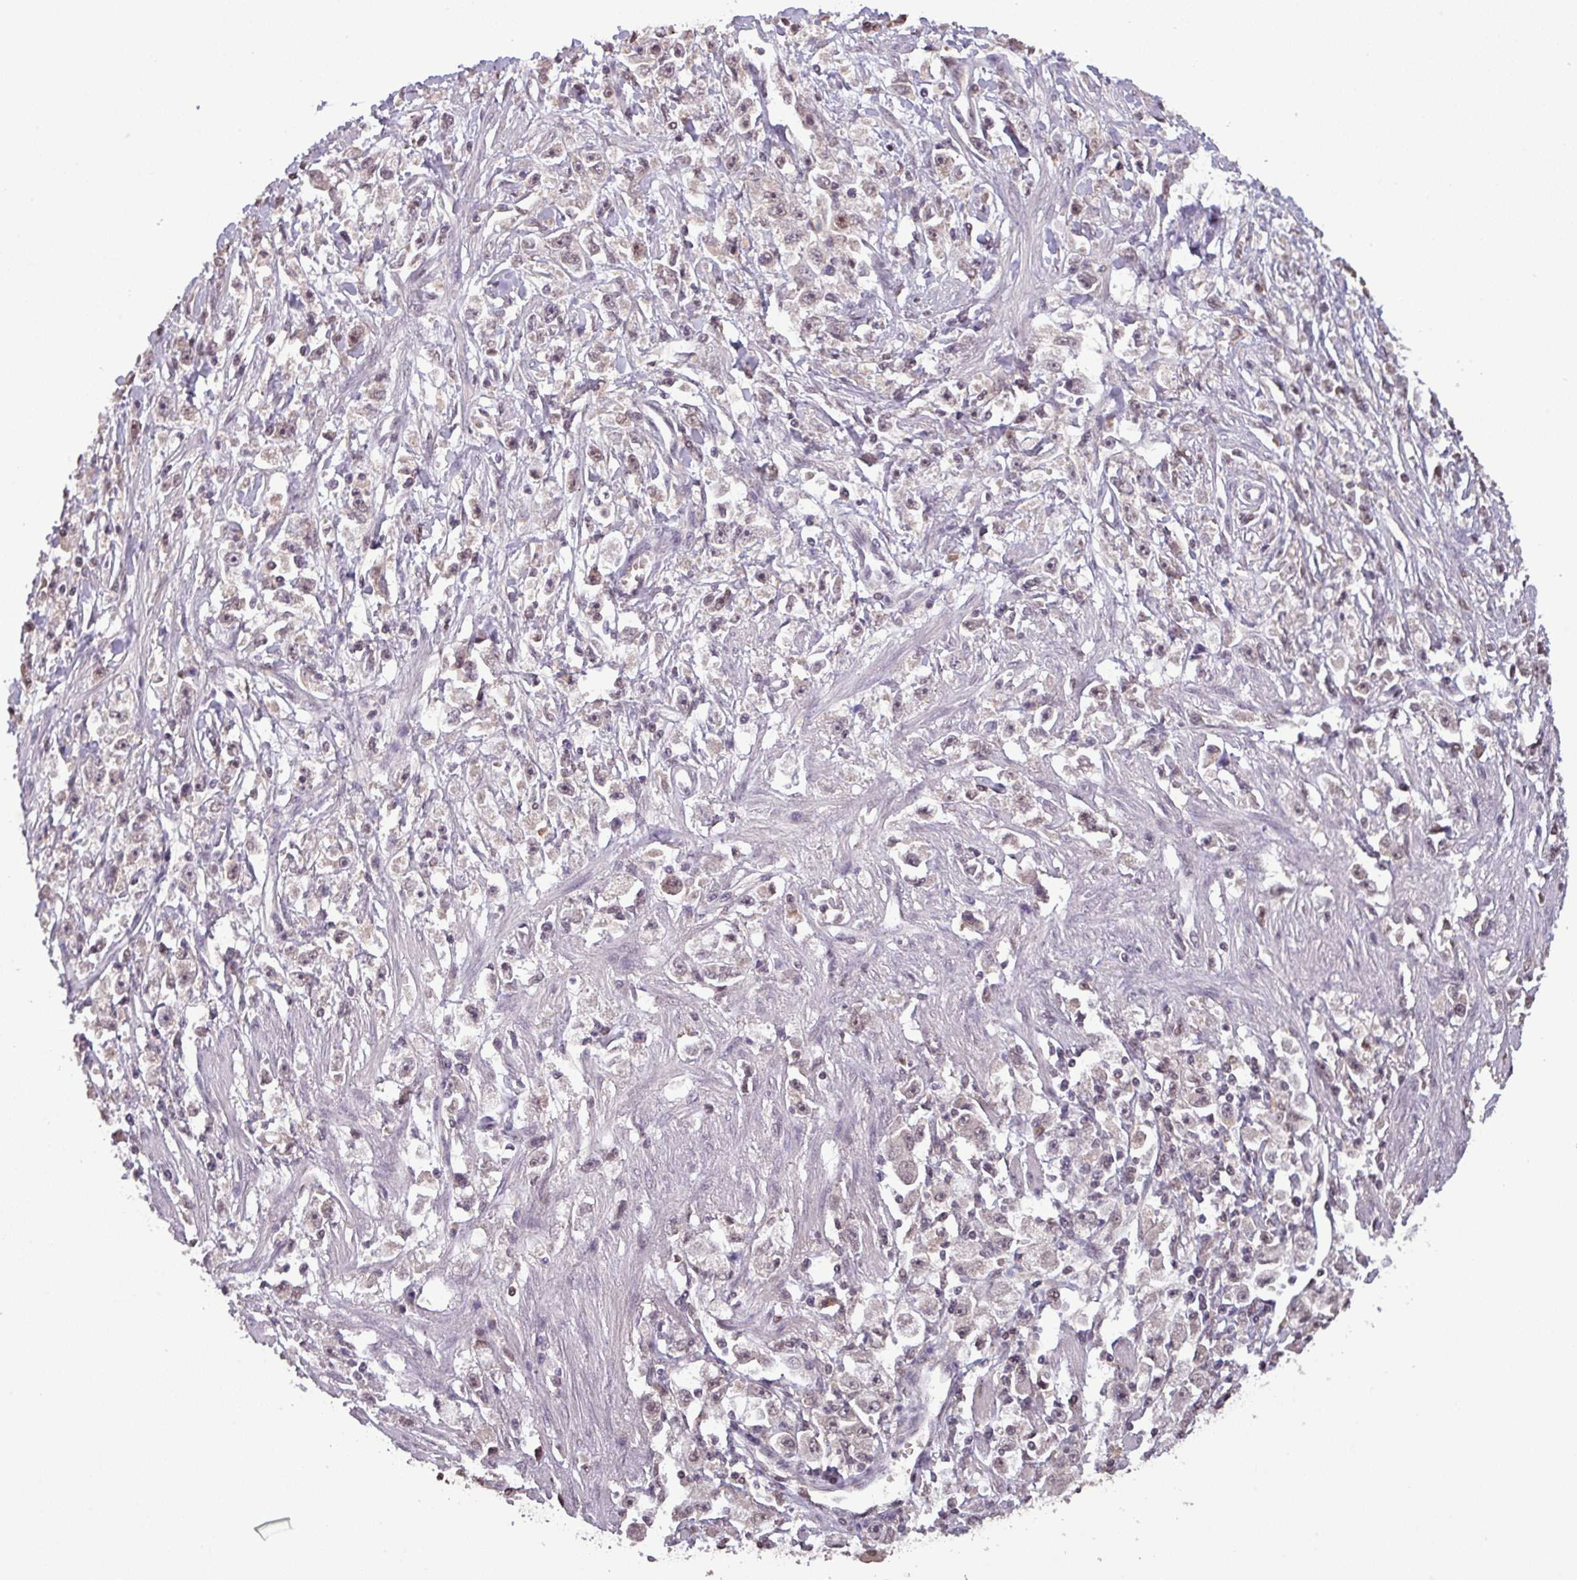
{"staining": {"intensity": "weak", "quantity": "<25%", "location": "nuclear"}, "tissue": "stomach cancer", "cell_type": "Tumor cells", "image_type": "cancer", "snomed": [{"axis": "morphology", "description": "Adenocarcinoma, NOS"}, {"axis": "topography", "description": "Stomach"}], "caption": "Tumor cells are negative for protein expression in human stomach cancer.", "gene": "NOB1", "patient": {"sex": "female", "age": 59}}